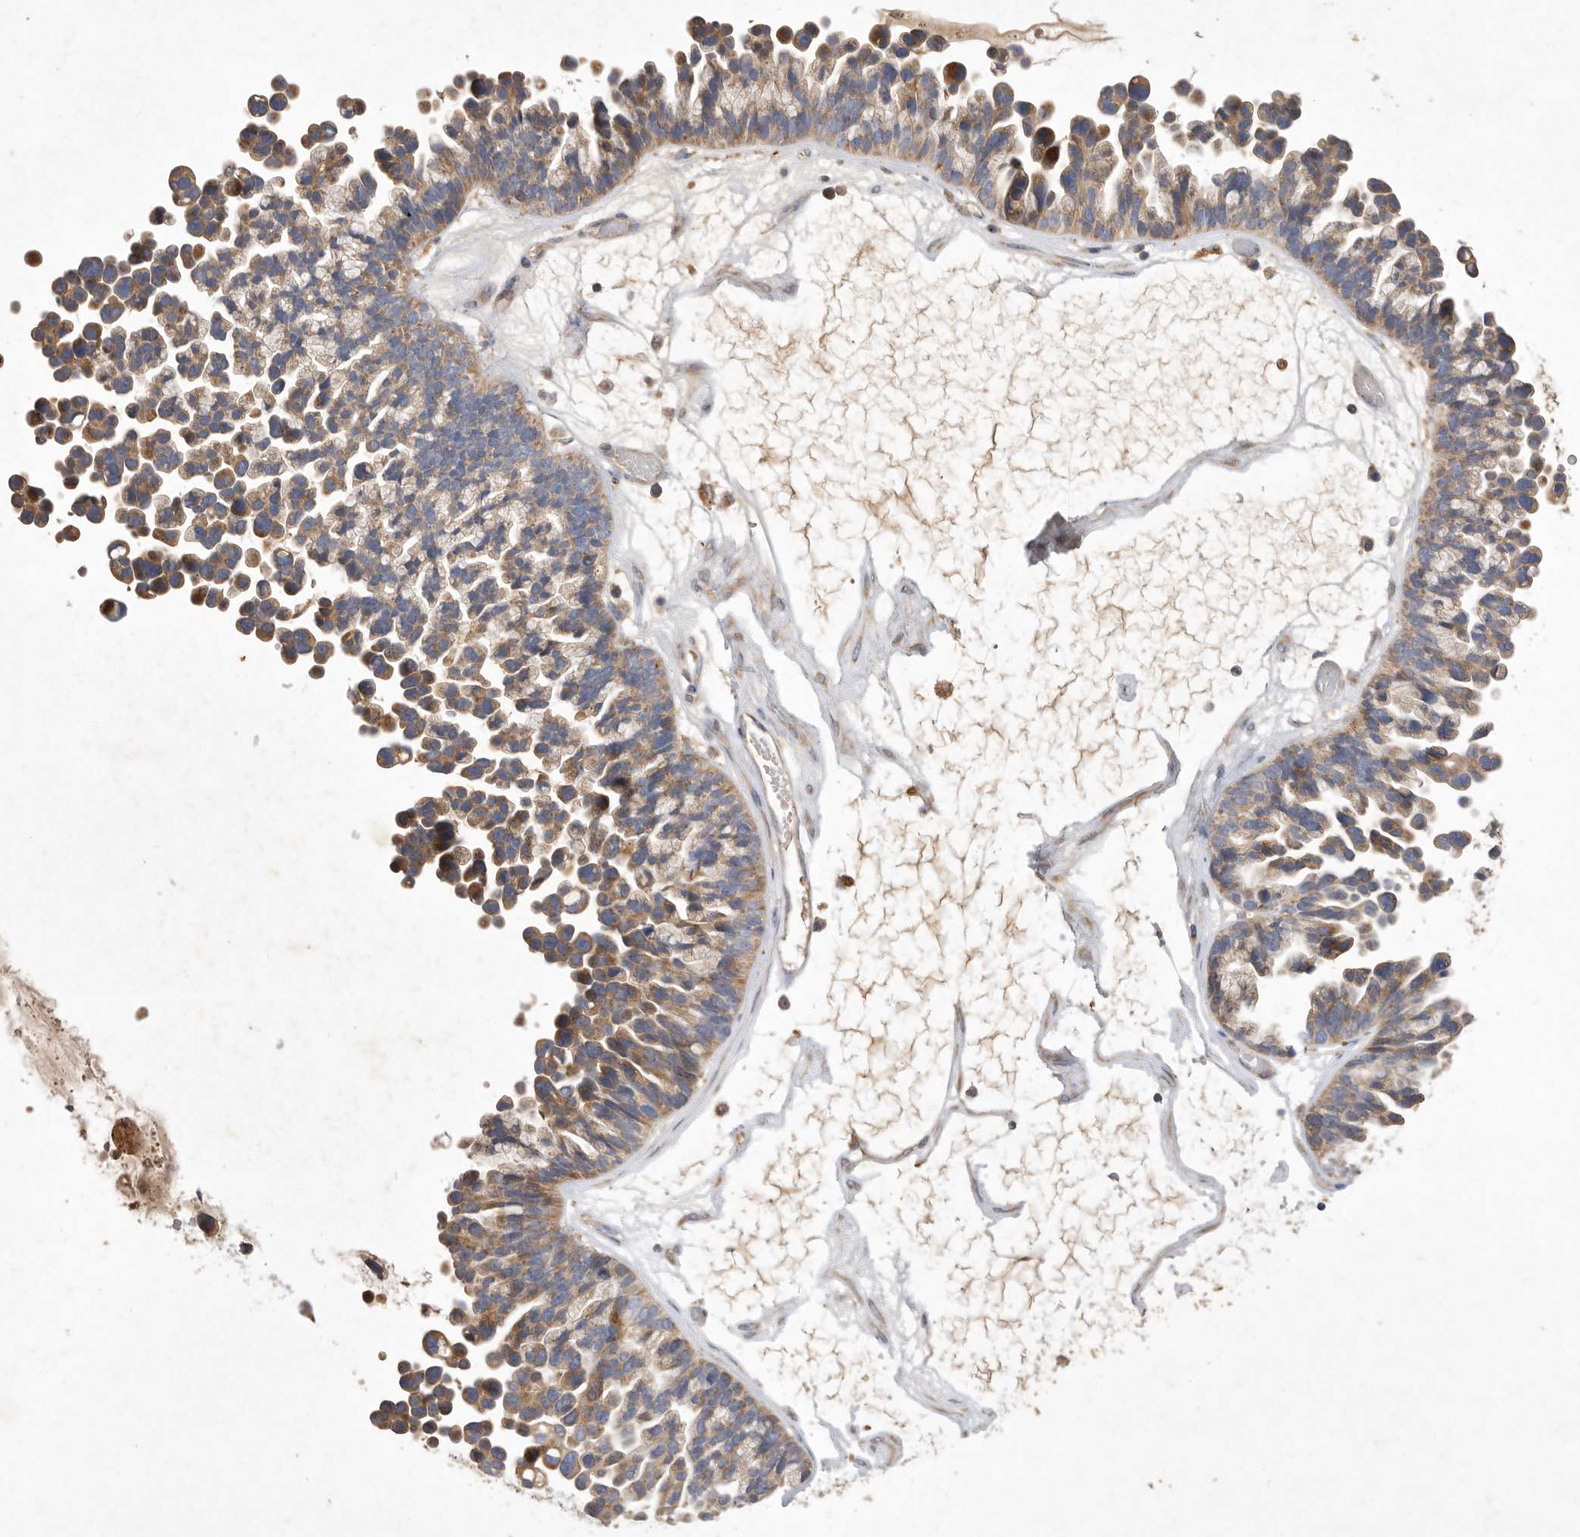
{"staining": {"intensity": "moderate", "quantity": ">75%", "location": "cytoplasmic/membranous"}, "tissue": "ovarian cancer", "cell_type": "Tumor cells", "image_type": "cancer", "snomed": [{"axis": "morphology", "description": "Cystadenocarcinoma, serous, NOS"}, {"axis": "topography", "description": "Ovary"}], "caption": "Ovarian cancer stained for a protein (brown) displays moderate cytoplasmic/membranous positive staining in about >75% of tumor cells.", "gene": "MRPL41", "patient": {"sex": "female", "age": 56}}